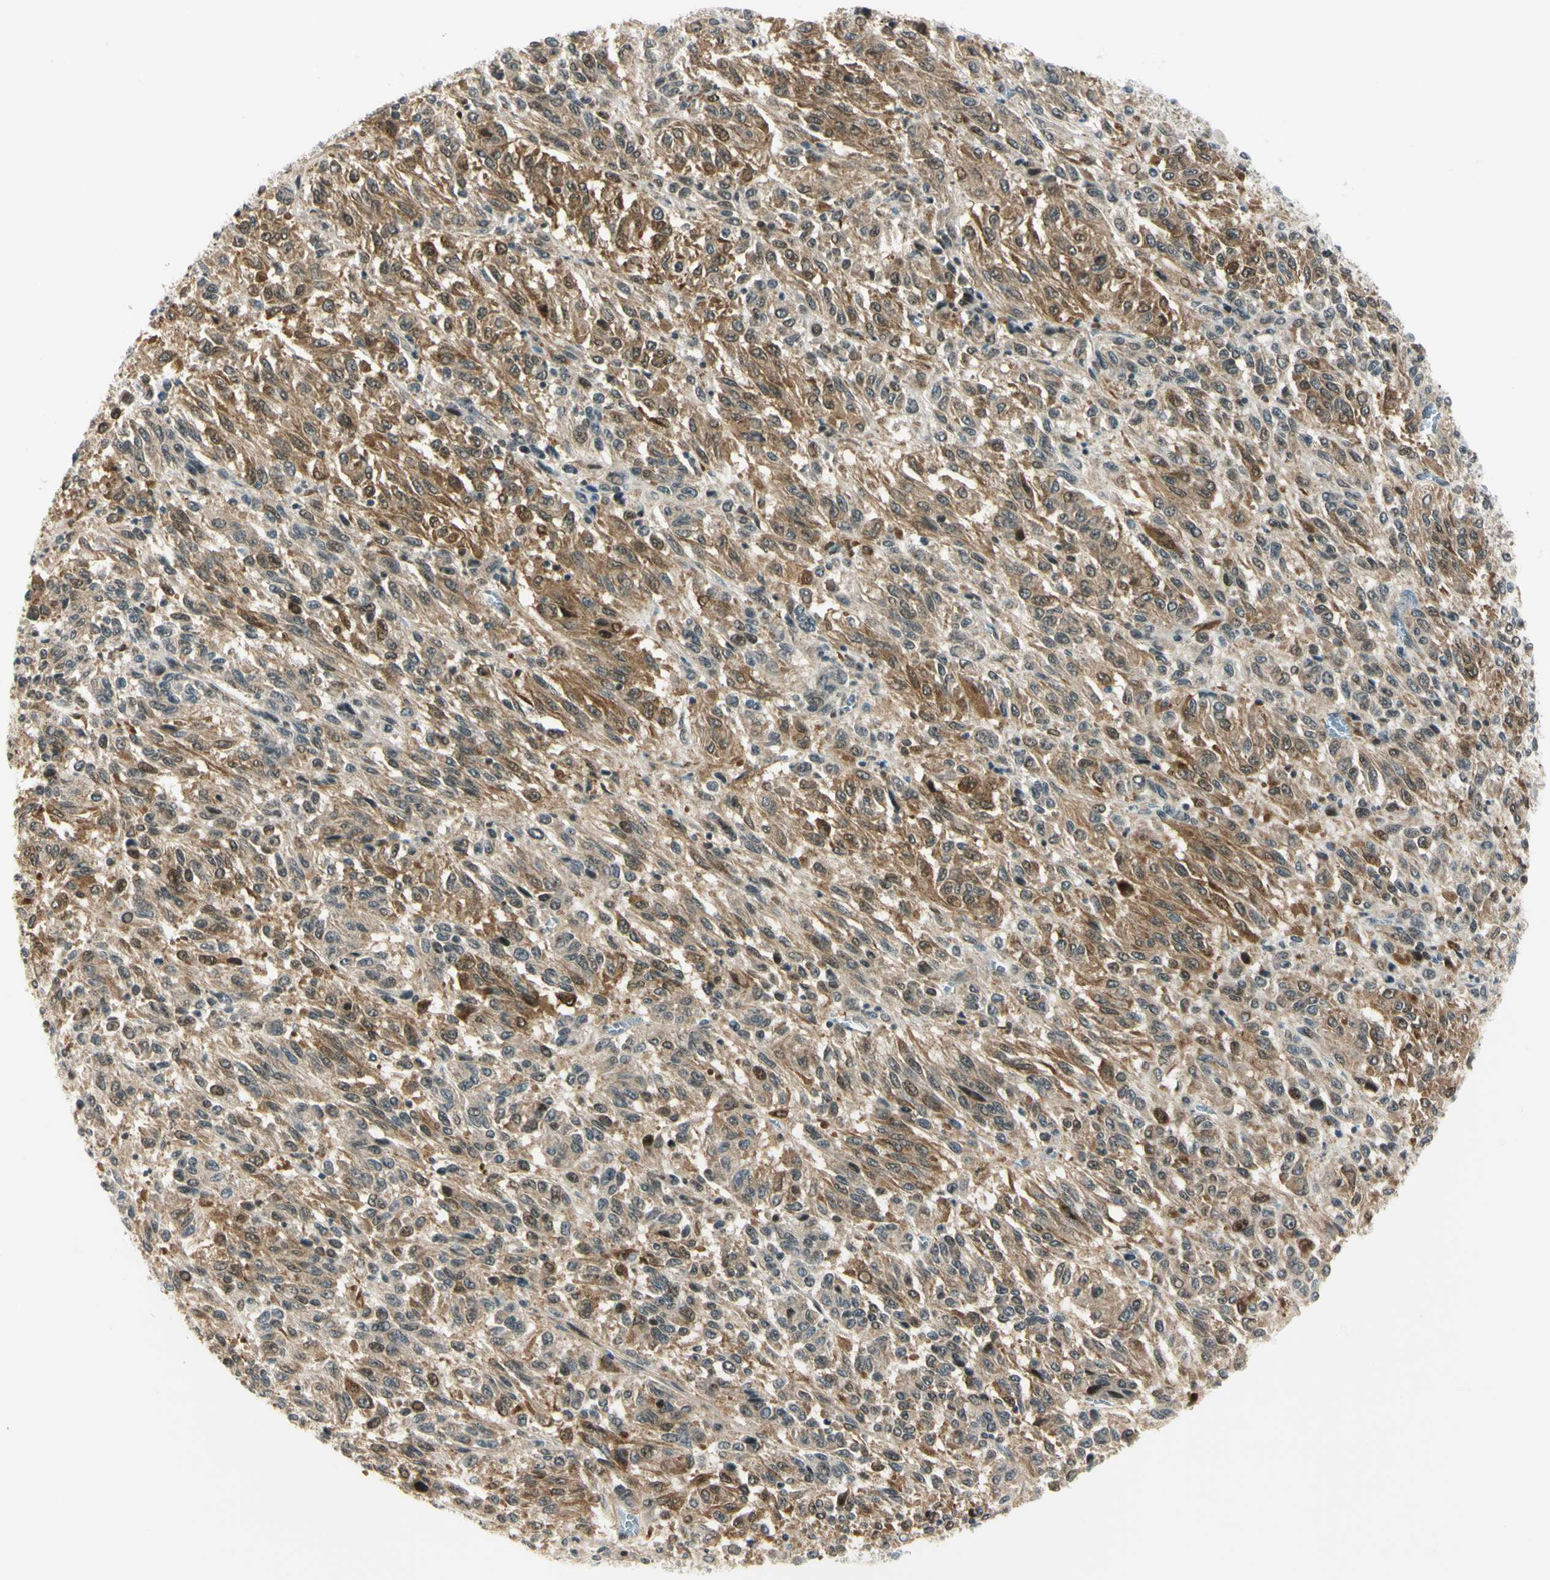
{"staining": {"intensity": "moderate", "quantity": ">75%", "location": "cytoplasmic/membranous"}, "tissue": "melanoma", "cell_type": "Tumor cells", "image_type": "cancer", "snomed": [{"axis": "morphology", "description": "Malignant melanoma, Metastatic site"}, {"axis": "topography", "description": "Lung"}], "caption": "Melanoma stained for a protein (brown) exhibits moderate cytoplasmic/membranous positive expression in about >75% of tumor cells.", "gene": "TPT1", "patient": {"sex": "male", "age": 64}}